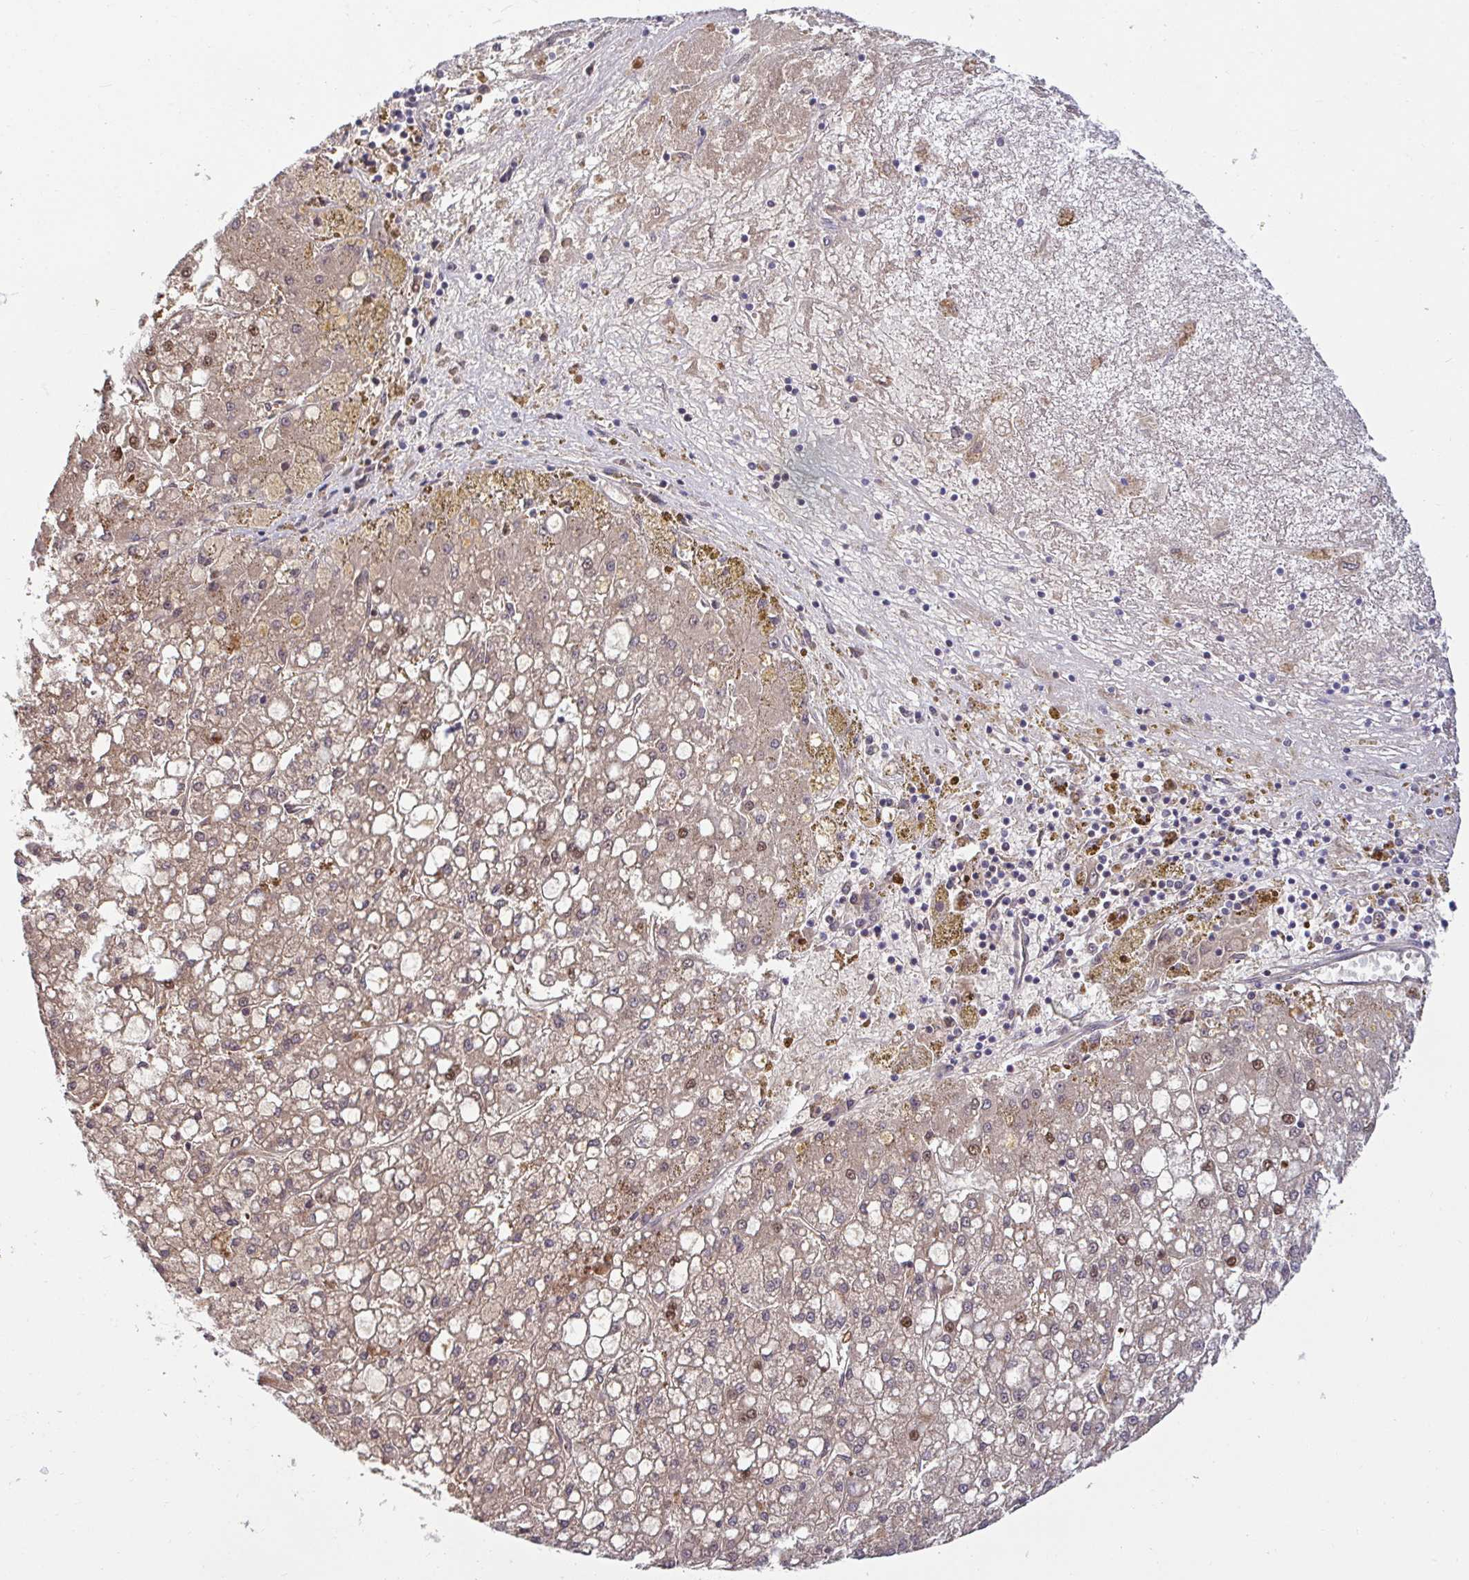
{"staining": {"intensity": "moderate", "quantity": ">75%", "location": "cytoplasmic/membranous,nuclear"}, "tissue": "liver cancer", "cell_type": "Tumor cells", "image_type": "cancer", "snomed": [{"axis": "morphology", "description": "Carcinoma, Hepatocellular, NOS"}, {"axis": "topography", "description": "Liver"}], "caption": "Immunohistochemistry of human liver cancer (hepatocellular carcinoma) shows medium levels of moderate cytoplasmic/membranous and nuclear expression in approximately >75% of tumor cells.", "gene": "GSTM1", "patient": {"sex": "male", "age": 67}}